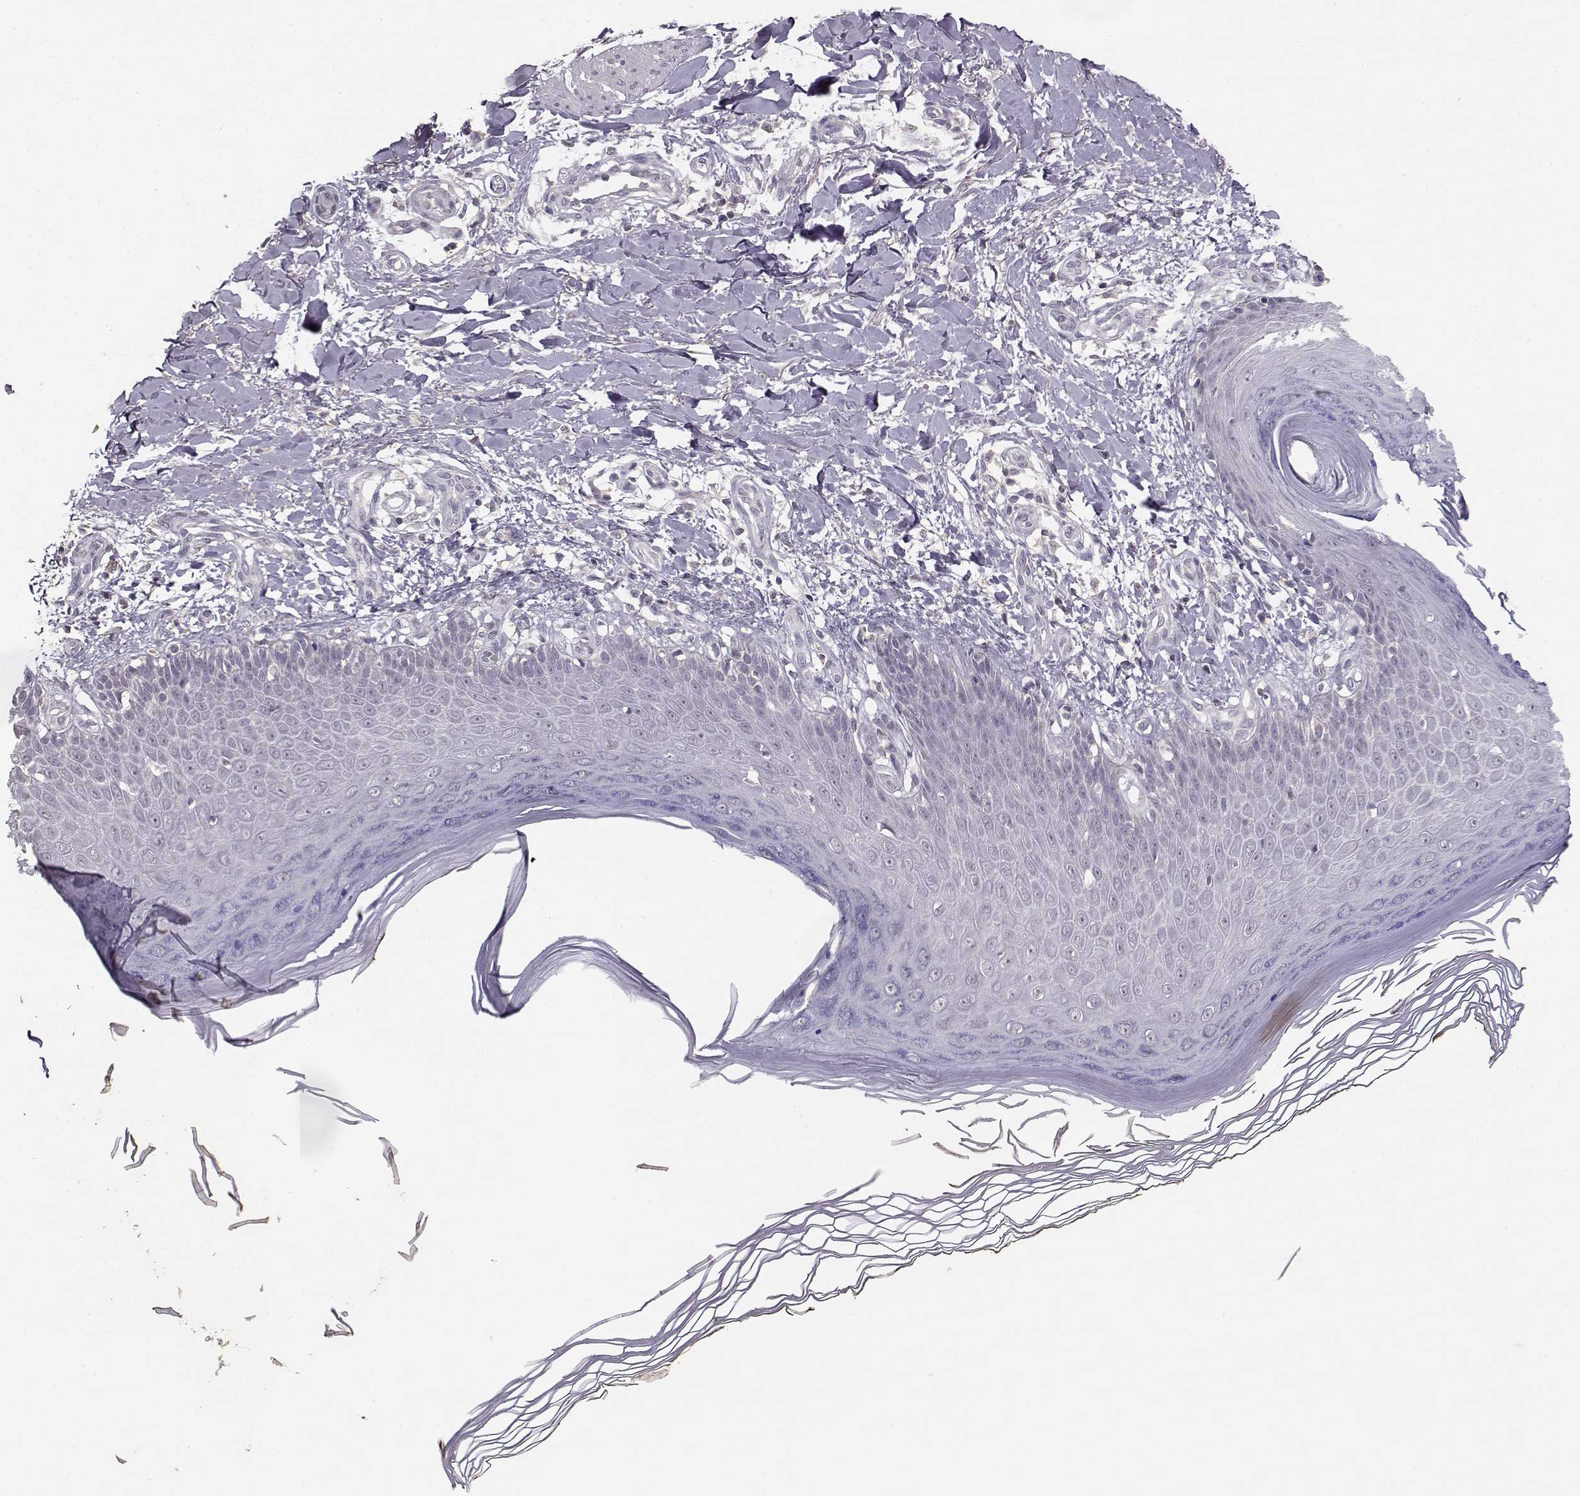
{"staining": {"intensity": "negative", "quantity": "none", "location": "none"}, "tissue": "skin", "cell_type": "Fibroblasts", "image_type": "normal", "snomed": [{"axis": "morphology", "description": "Normal tissue, NOS"}, {"axis": "topography", "description": "Skin"}], "caption": "This is an immunohistochemistry photomicrograph of normal human skin. There is no expression in fibroblasts.", "gene": "UROC1", "patient": {"sex": "female", "age": 62}}